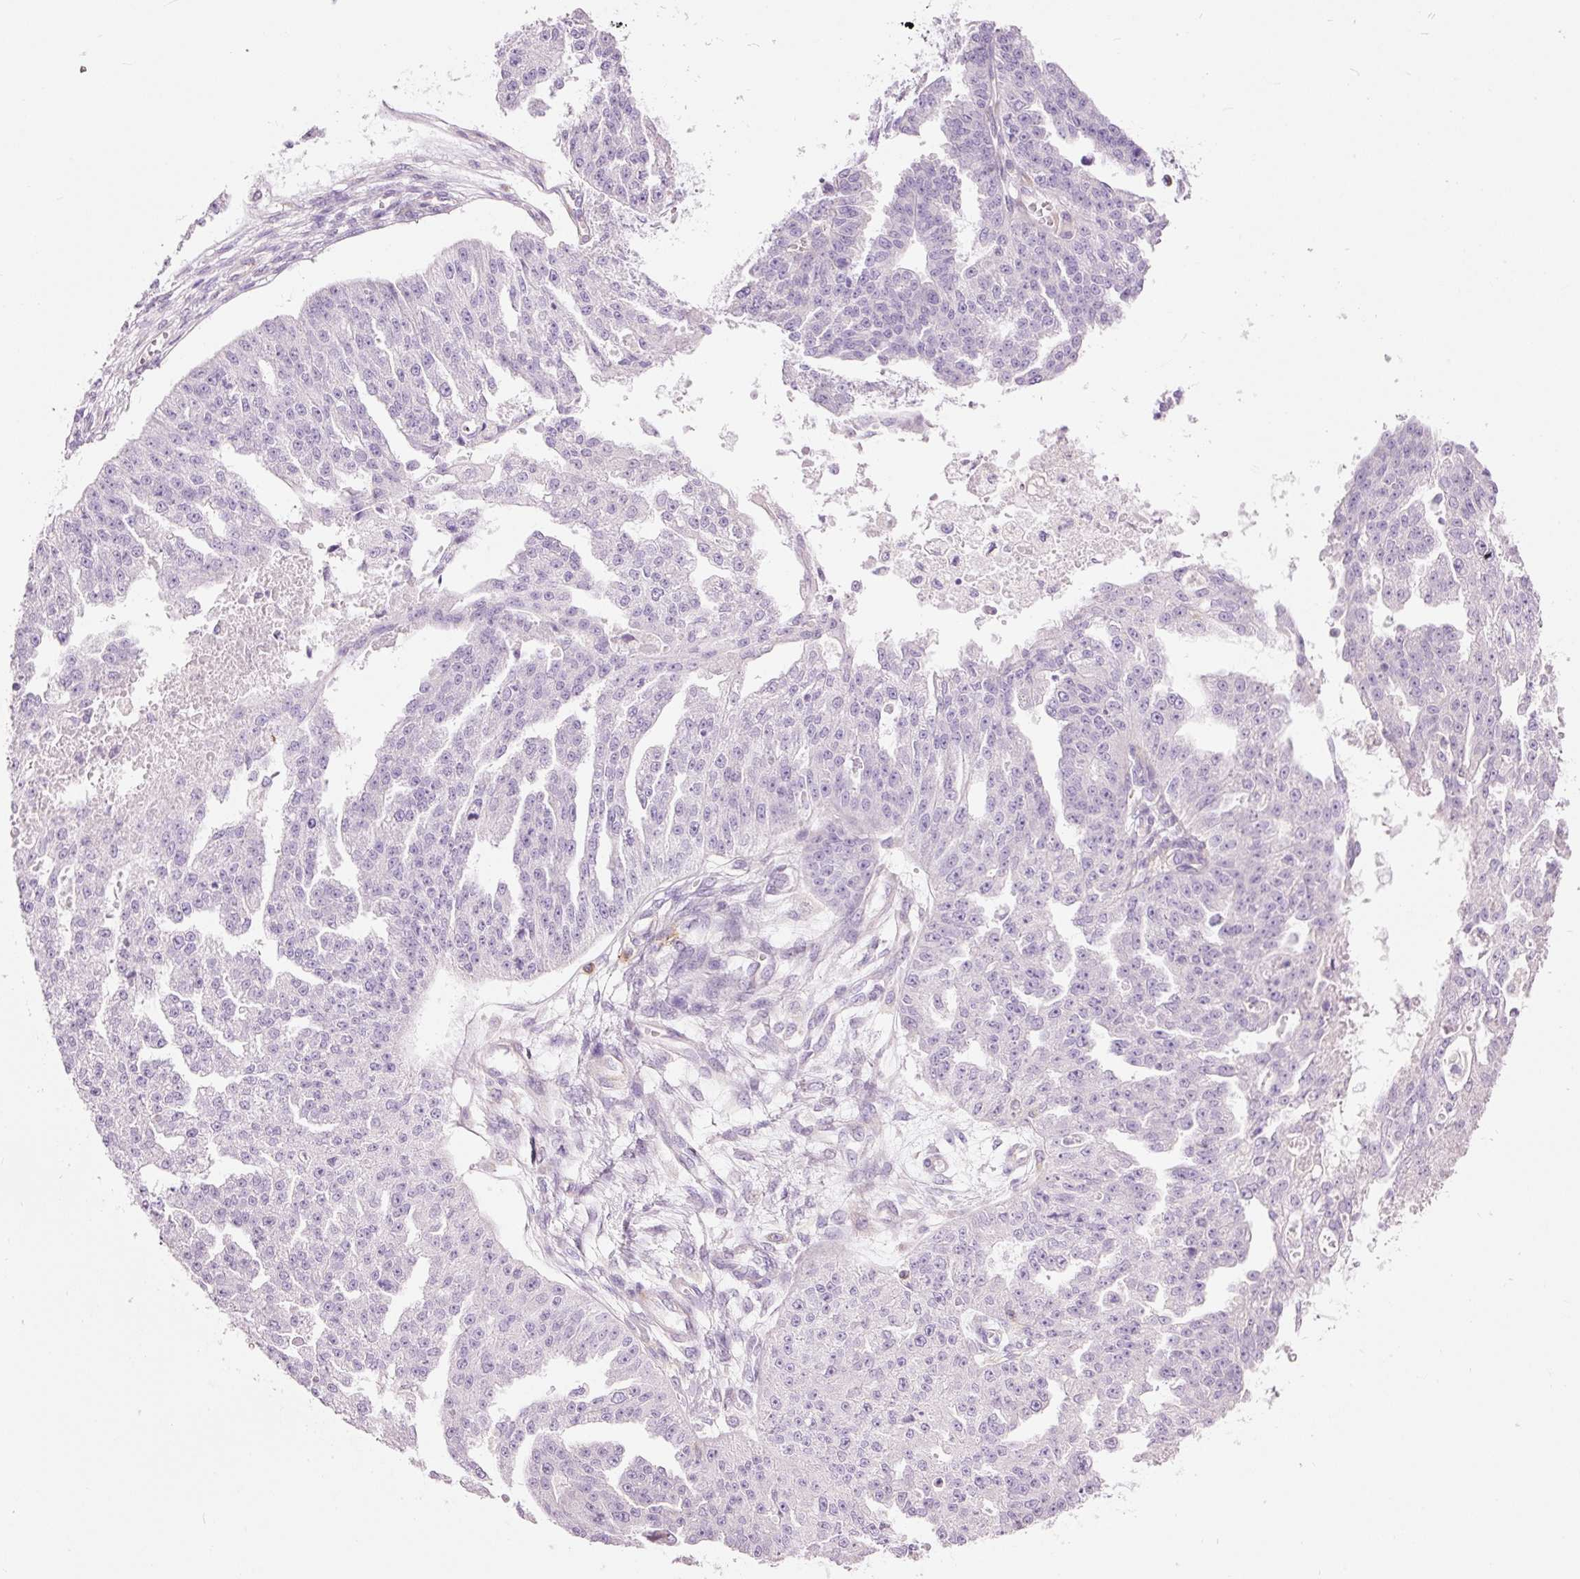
{"staining": {"intensity": "negative", "quantity": "none", "location": "none"}, "tissue": "ovarian cancer", "cell_type": "Tumor cells", "image_type": "cancer", "snomed": [{"axis": "morphology", "description": "Cystadenocarcinoma, serous, NOS"}, {"axis": "topography", "description": "Ovary"}], "caption": "Tumor cells show no significant protein positivity in serous cystadenocarcinoma (ovarian).", "gene": "DOK6", "patient": {"sex": "female", "age": 58}}